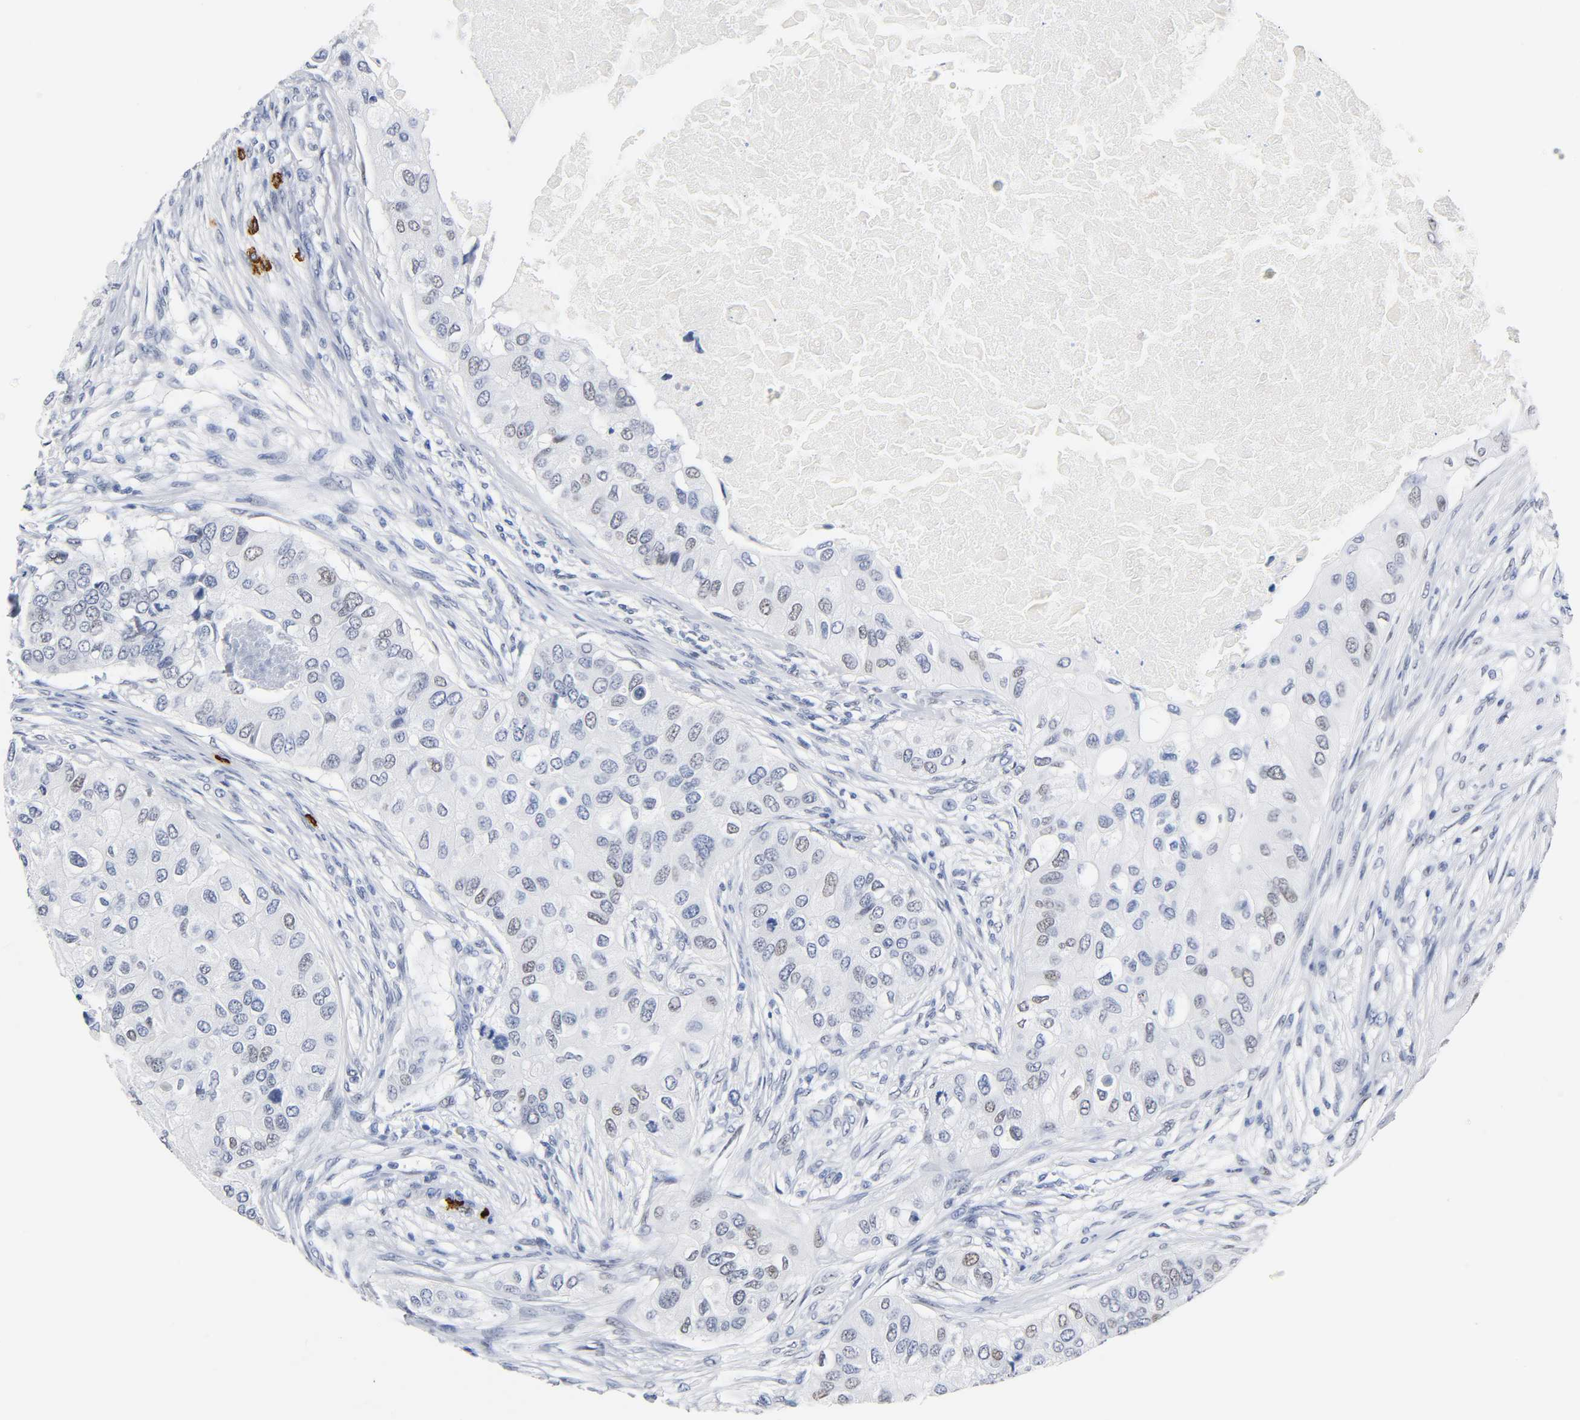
{"staining": {"intensity": "weak", "quantity": "<25%", "location": "nuclear"}, "tissue": "breast cancer", "cell_type": "Tumor cells", "image_type": "cancer", "snomed": [{"axis": "morphology", "description": "Normal tissue, NOS"}, {"axis": "morphology", "description": "Duct carcinoma"}, {"axis": "topography", "description": "Breast"}], "caption": "Immunohistochemistry of human breast cancer exhibits no expression in tumor cells.", "gene": "NAB2", "patient": {"sex": "female", "age": 49}}